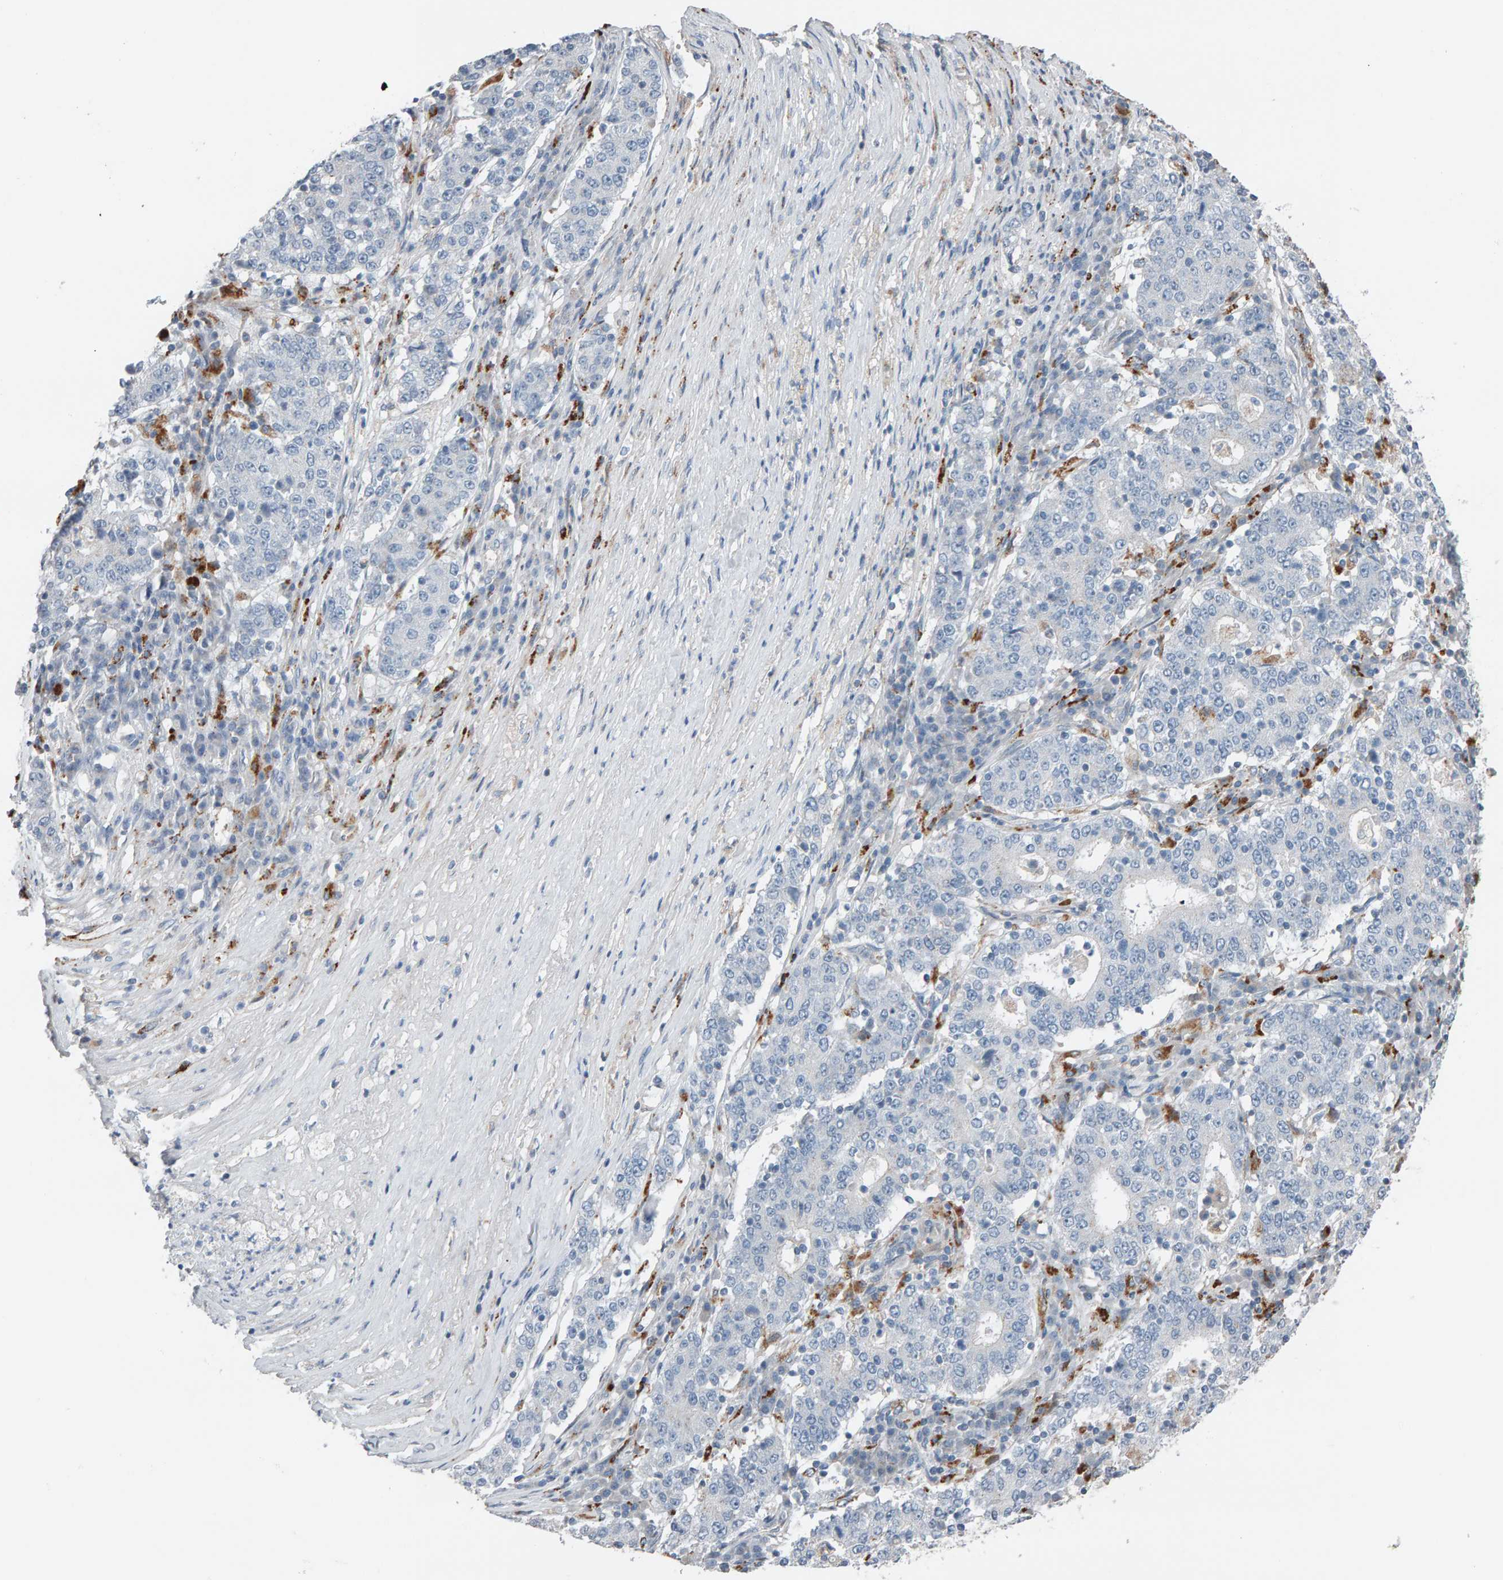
{"staining": {"intensity": "negative", "quantity": "none", "location": "none"}, "tissue": "stomach cancer", "cell_type": "Tumor cells", "image_type": "cancer", "snomed": [{"axis": "morphology", "description": "Adenocarcinoma, NOS"}, {"axis": "topography", "description": "Stomach"}], "caption": "Tumor cells are negative for brown protein staining in stomach cancer (adenocarcinoma). Nuclei are stained in blue.", "gene": "IPPK", "patient": {"sex": "male", "age": 59}}